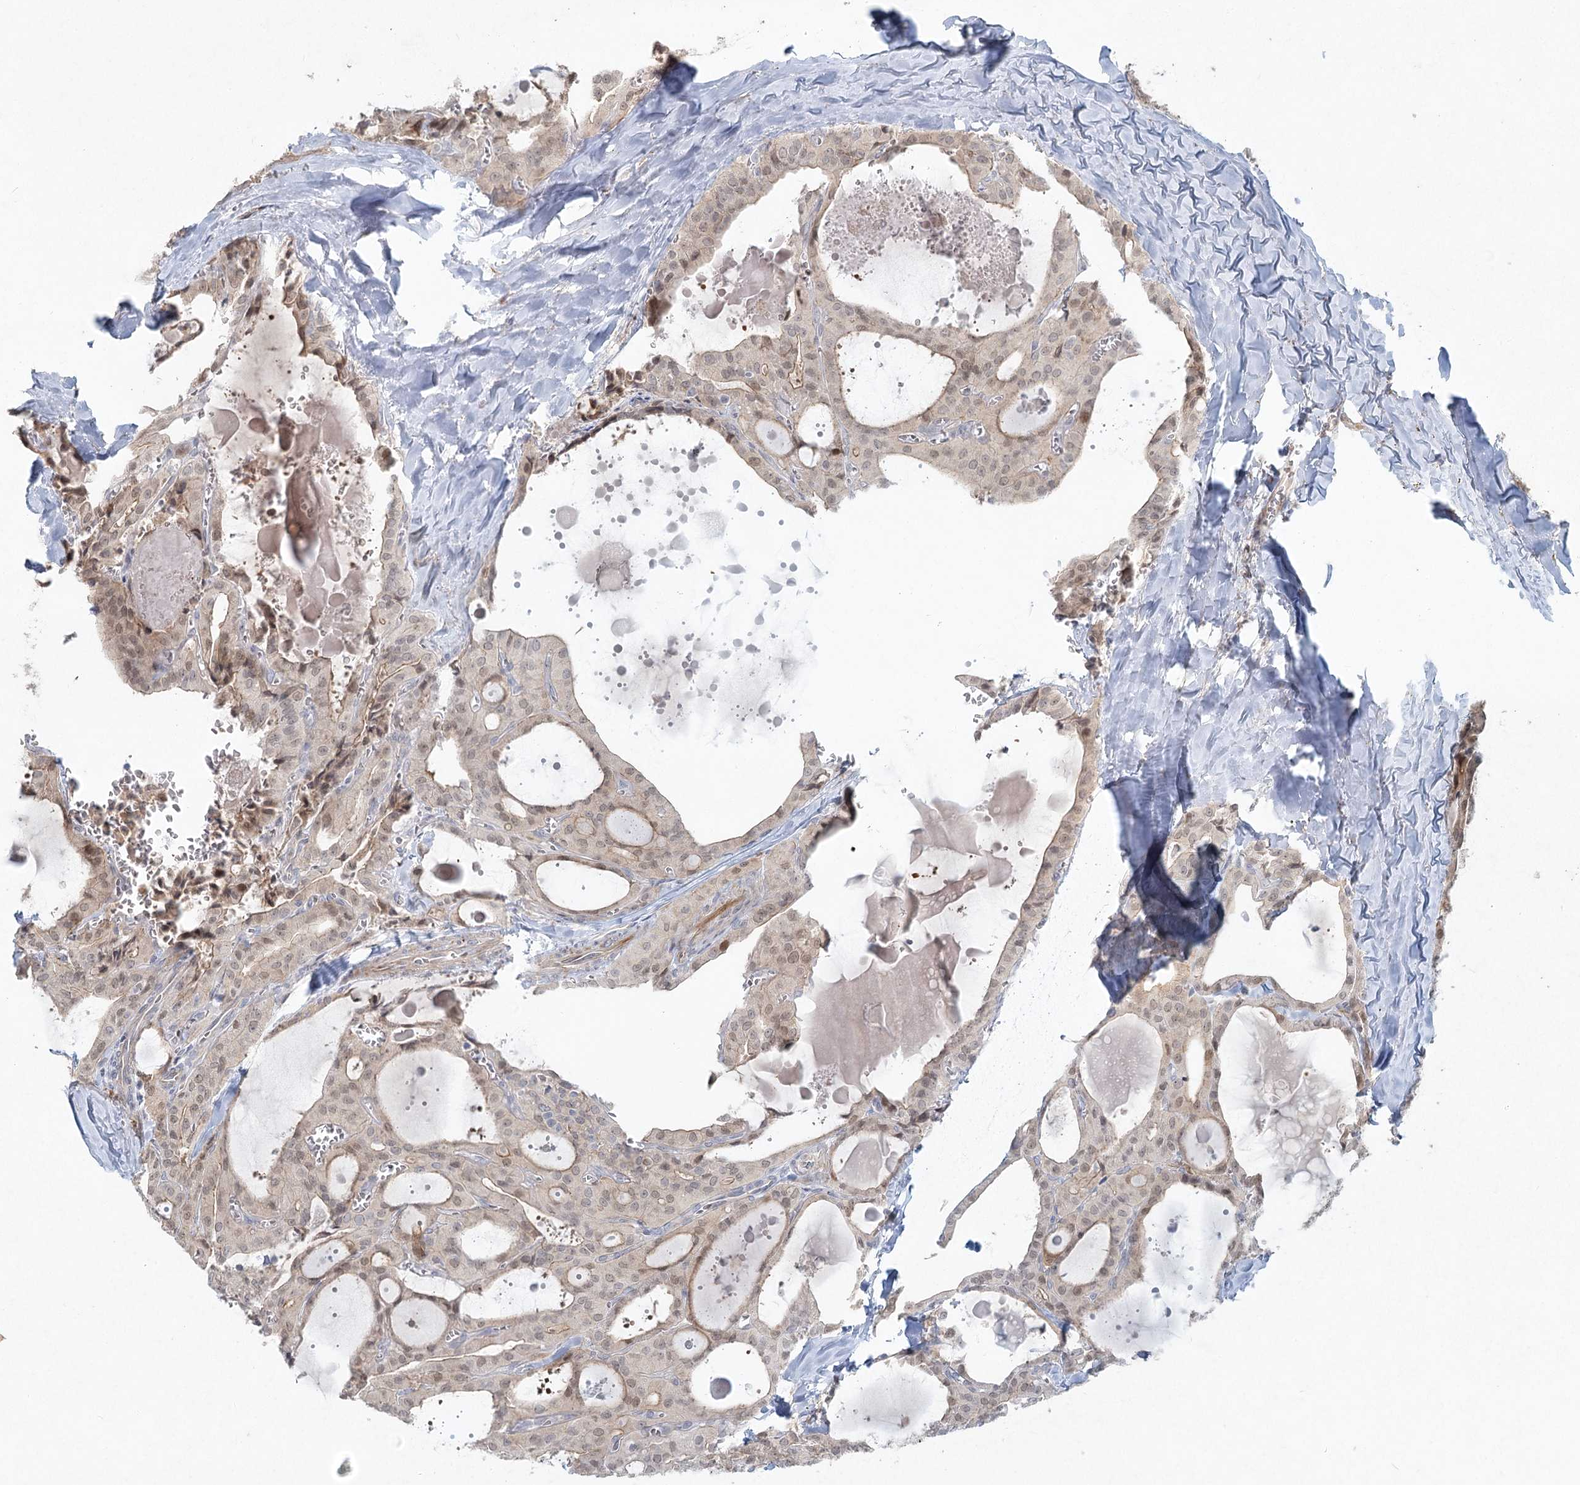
{"staining": {"intensity": "weak", "quantity": "<25%", "location": "cytoplasmic/membranous,nuclear"}, "tissue": "thyroid cancer", "cell_type": "Tumor cells", "image_type": "cancer", "snomed": [{"axis": "morphology", "description": "Papillary adenocarcinoma, NOS"}, {"axis": "topography", "description": "Thyroid gland"}], "caption": "This is a photomicrograph of immunohistochemistry (IHC) staining of thyroid cancer (papillary adenocarcinoma), which shows no expression in tumor cells.", "gene": "LRP2BP", "patient": {"sex": "male", "age": 52}}